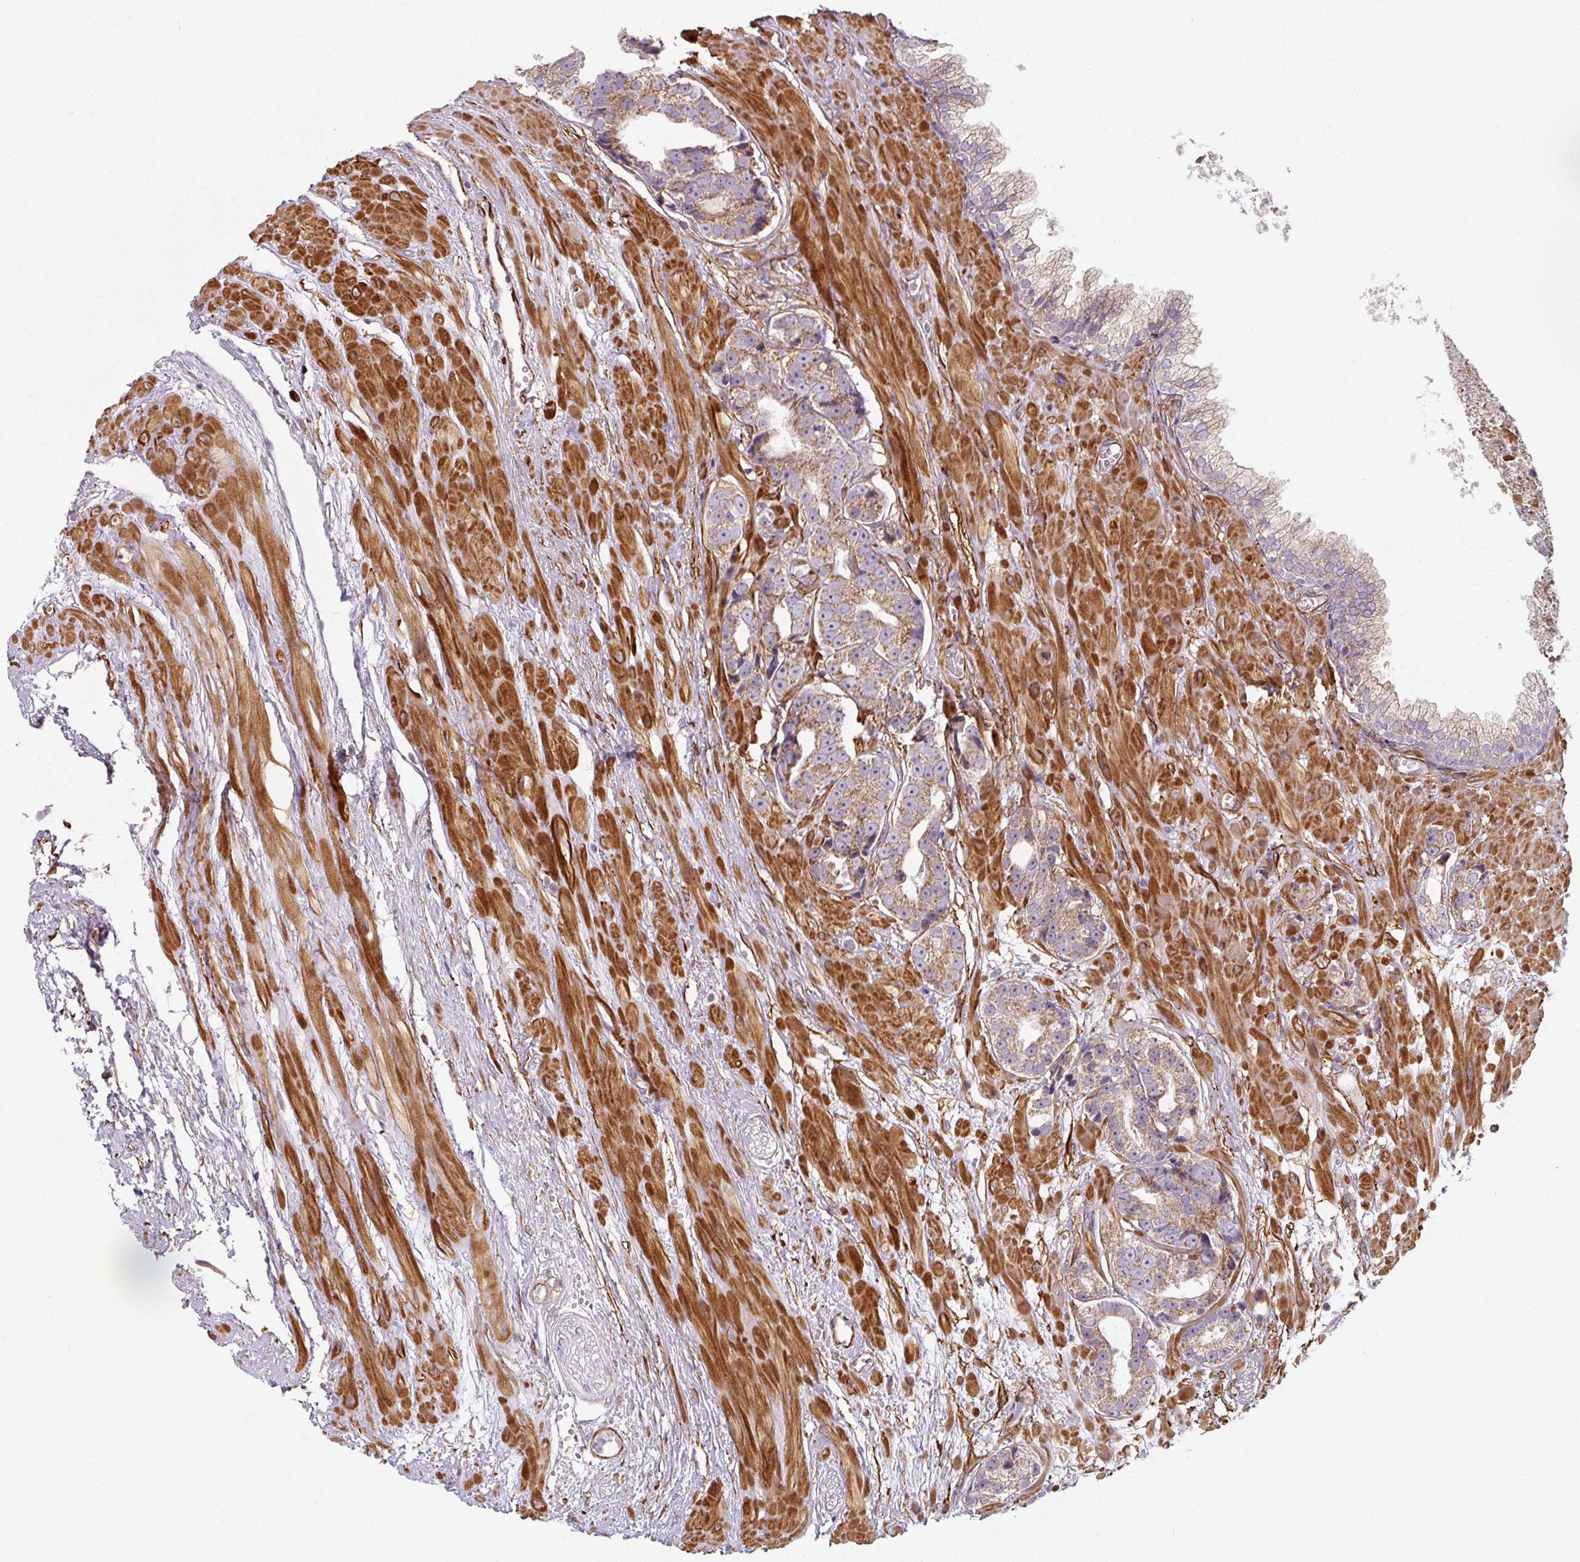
{"staining": {"intensity": "moderate", "quantity": "<25%", "location": "cytoplasmic/membranous"}, "tissue": "prostate cancer", "cell_type": "Tumor cells", "image_type": "cancer", "snomed": [{"axis": "morphology", "description": "Adenocarcinoma, High grade"}, {"axis": "topography", "description": "Prostate"}], "caption": "Protein expression analysis of human prostate cancer reveals moderate cytoplasmic/membranous positivity in about <25% of tumor cells. (DAB (3,3'-diaminobenzidine) IHC with brightfield microscopy, high magnification).", "gene": "MRPS5", "patient": {"sex": "male", "age": 71}}